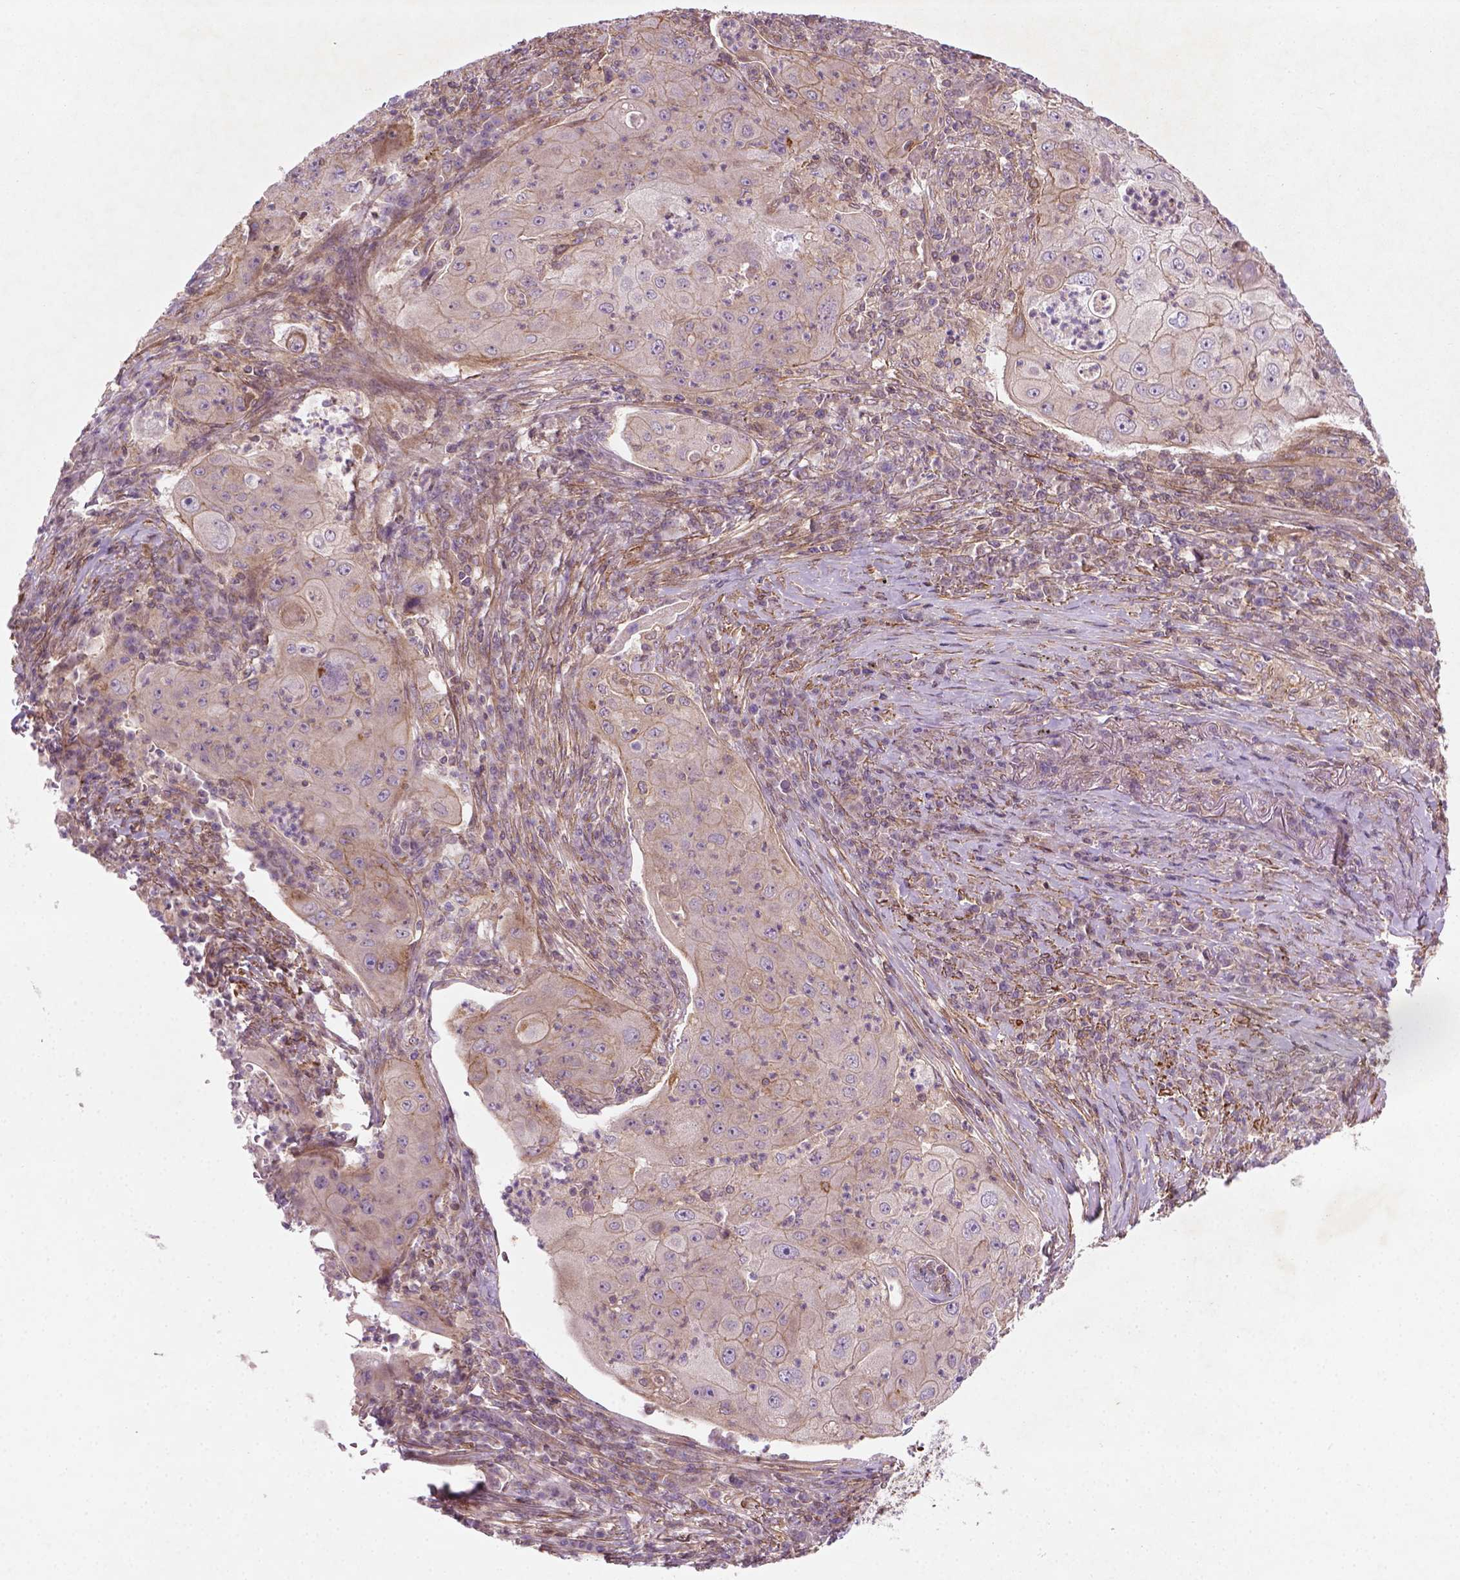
{"staining": {"intensity": "moderate", "quantity": "<25%", "location": "cytoplasmic/membranous"}, "tissue": "lung cancer", "cell_type": "Tumor cells", "image_type": "cancer", "snomed": [{"axis": "morphology", "description": "Squamous cell carcinoma, NOS"}, {"axis": "topography", "description": "Lung"}], "caption": "A brown stain highlights moderate cytoplasmic/membranous positivity of a protein in lung cancer (squamous cell carcinoma) tumor cells. Immunohistochemistry stains the protein in brown and the nuclei are stained blue.", "gene": "TCHP", "patient": {"sex": "female", "age": 59}}